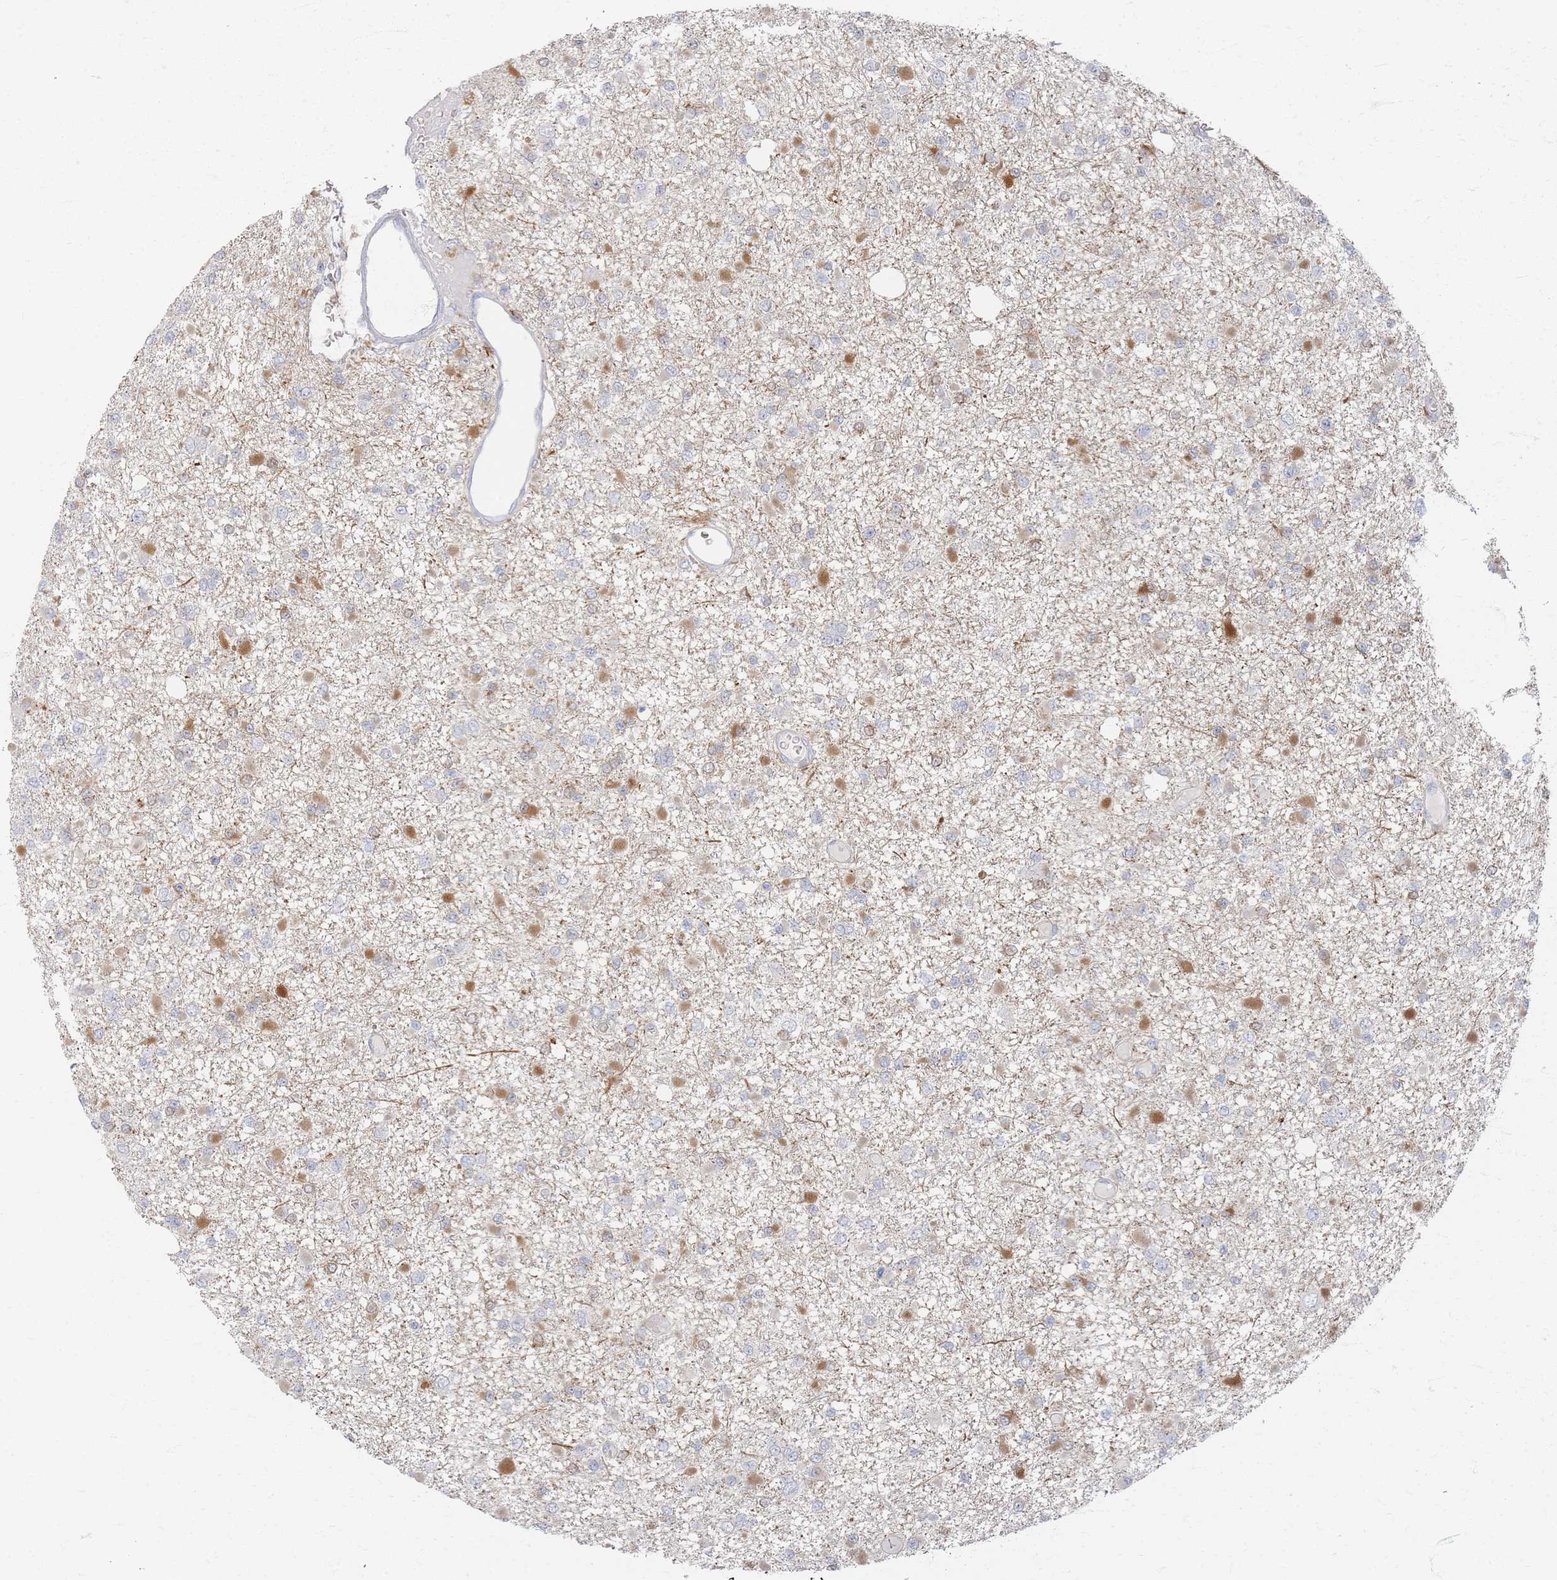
{"staining": {"intensity": "moderate", "quantity": "<25%", "location": "cytoplasmic/membranous"}, "tissue": "glioma", "cell_type": "Tumor cells", "image_type": "cancer", "snomed": [{"axis": "morphology", "description": "Glioma, malignant, Low grade"}, {"axis": "topography", "description": "Brain"}], "caption": "High-power microscopy captured an IHC image of glioma, revealing moderate cytoplasmic/membranous expression in approximately <25% of tumor cells.", "gene": "SLC2A11", "patient": {"sex": "female", "age": 22}}